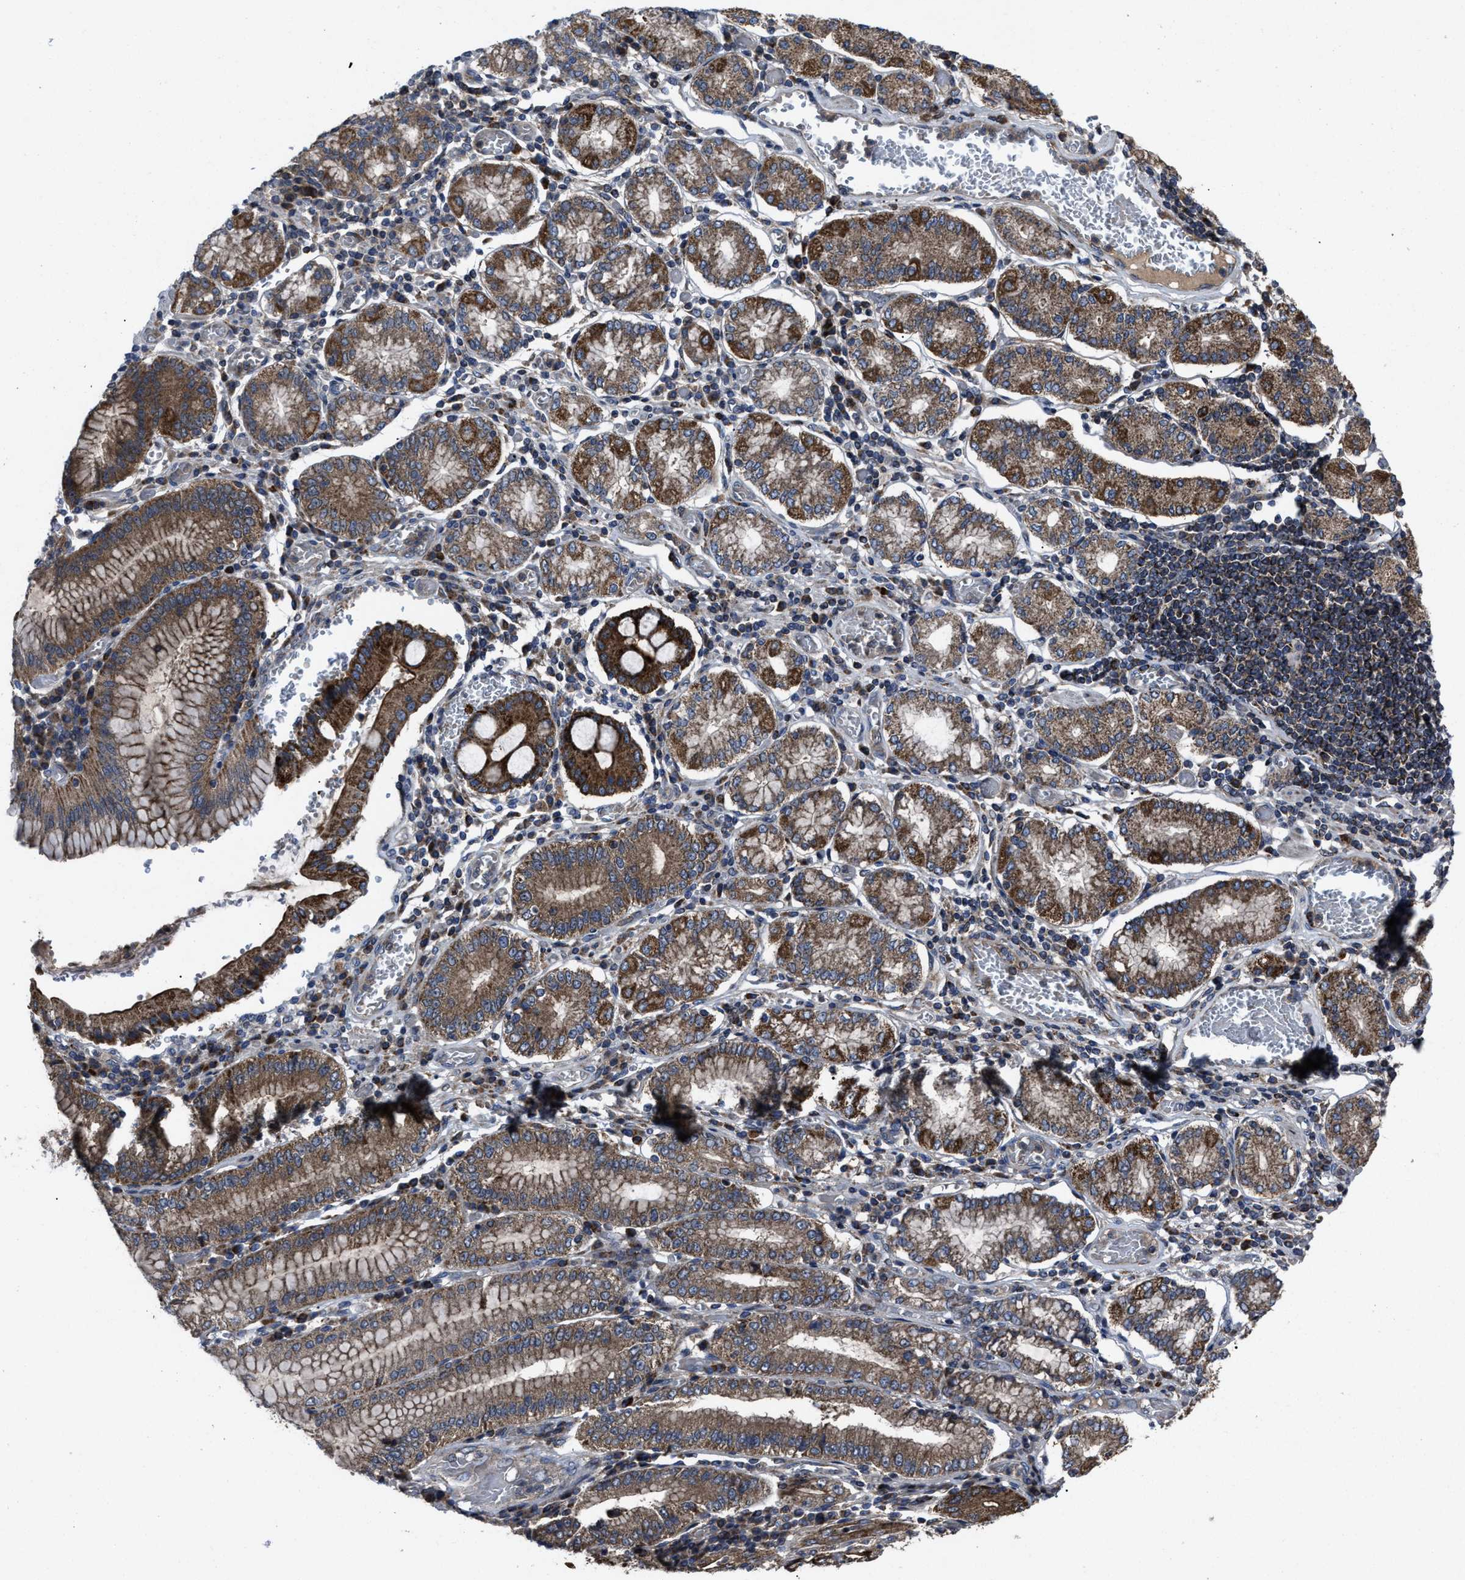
{"staining": {"intensity": "strong", "quantity": ">75%", "location": "cytoplasmic/membranous"}, "tissue": "stomach cancer", "cell_type": "Tumor cells", "image_type": "cancer", "snomed": [{"axis": "morphology", "description": "Adenocarcinoma, NOS"}, {"axis": "topography", "description": "Stomach"}], "caption": "A brown stain shows strong cytoplasmic/membranous staining of a protein in human adenocarcinoma (stomach) tumor cells. (Brightfield microscopy of DAB IHC at high magnification).", "gene": "PASK", "patient": {"sex": "female", "age": 73}}